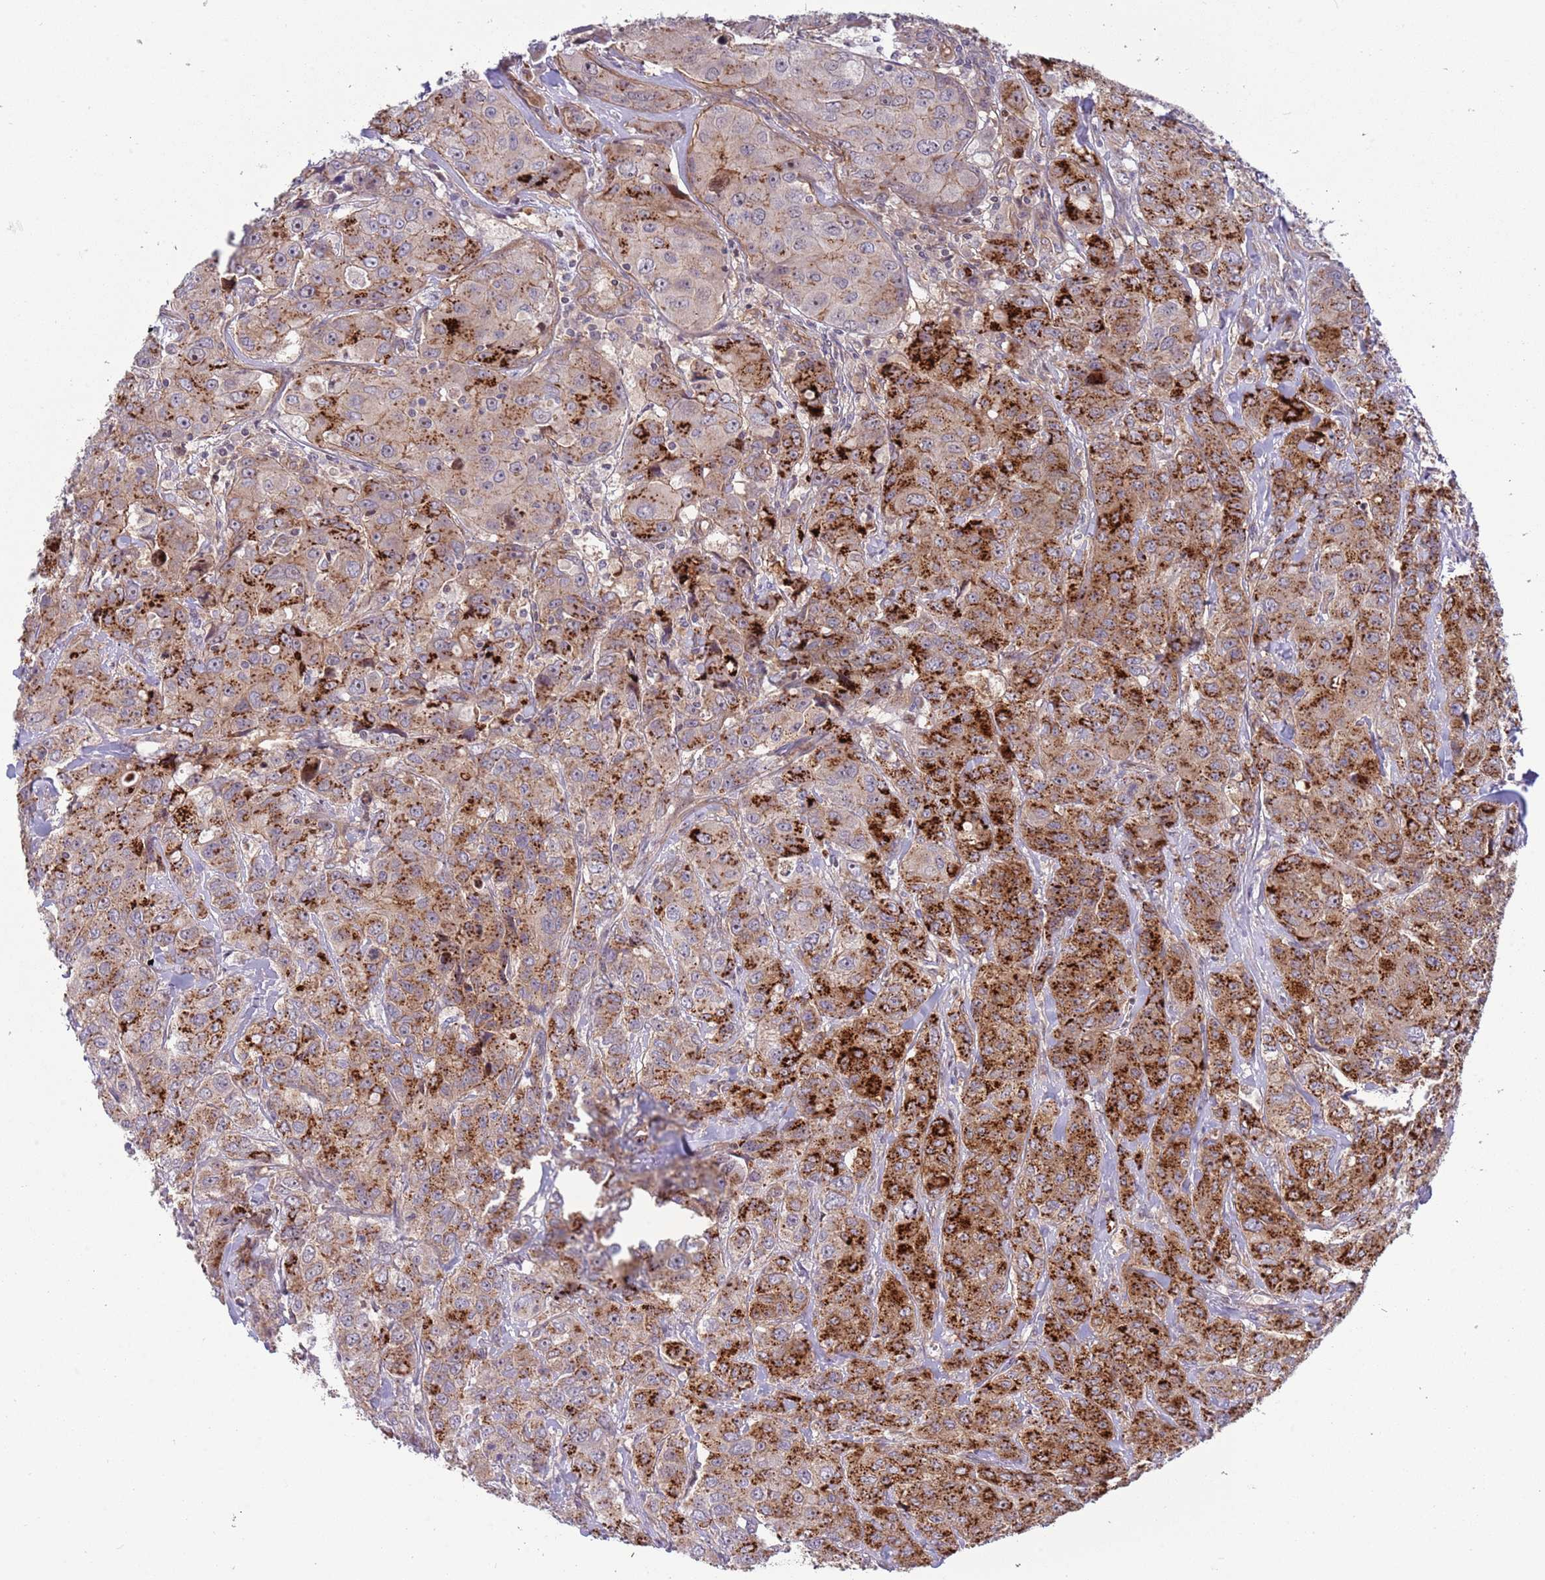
{"staining": {"intensity": "strong", "quantity": ">75%", "location": "cytoplasmic/membranous"}, "tissue": "breast cancer", "cell_type": "Tumor cells", "image_type": "cancer", "snomed": [{"axis": "morphology", "description": "Duct carcinoma"}, {"axis": "topography", "description": "Breast"}], "caption": "This histopathology image demonstrates IHC staining of human intraductal carcinoma (breast), with high strong cytoplasmic/membranous staining in about >75% of tumor cells.", "gene": "ITGB6", "patient": {"sex": "female", "age": 43}}